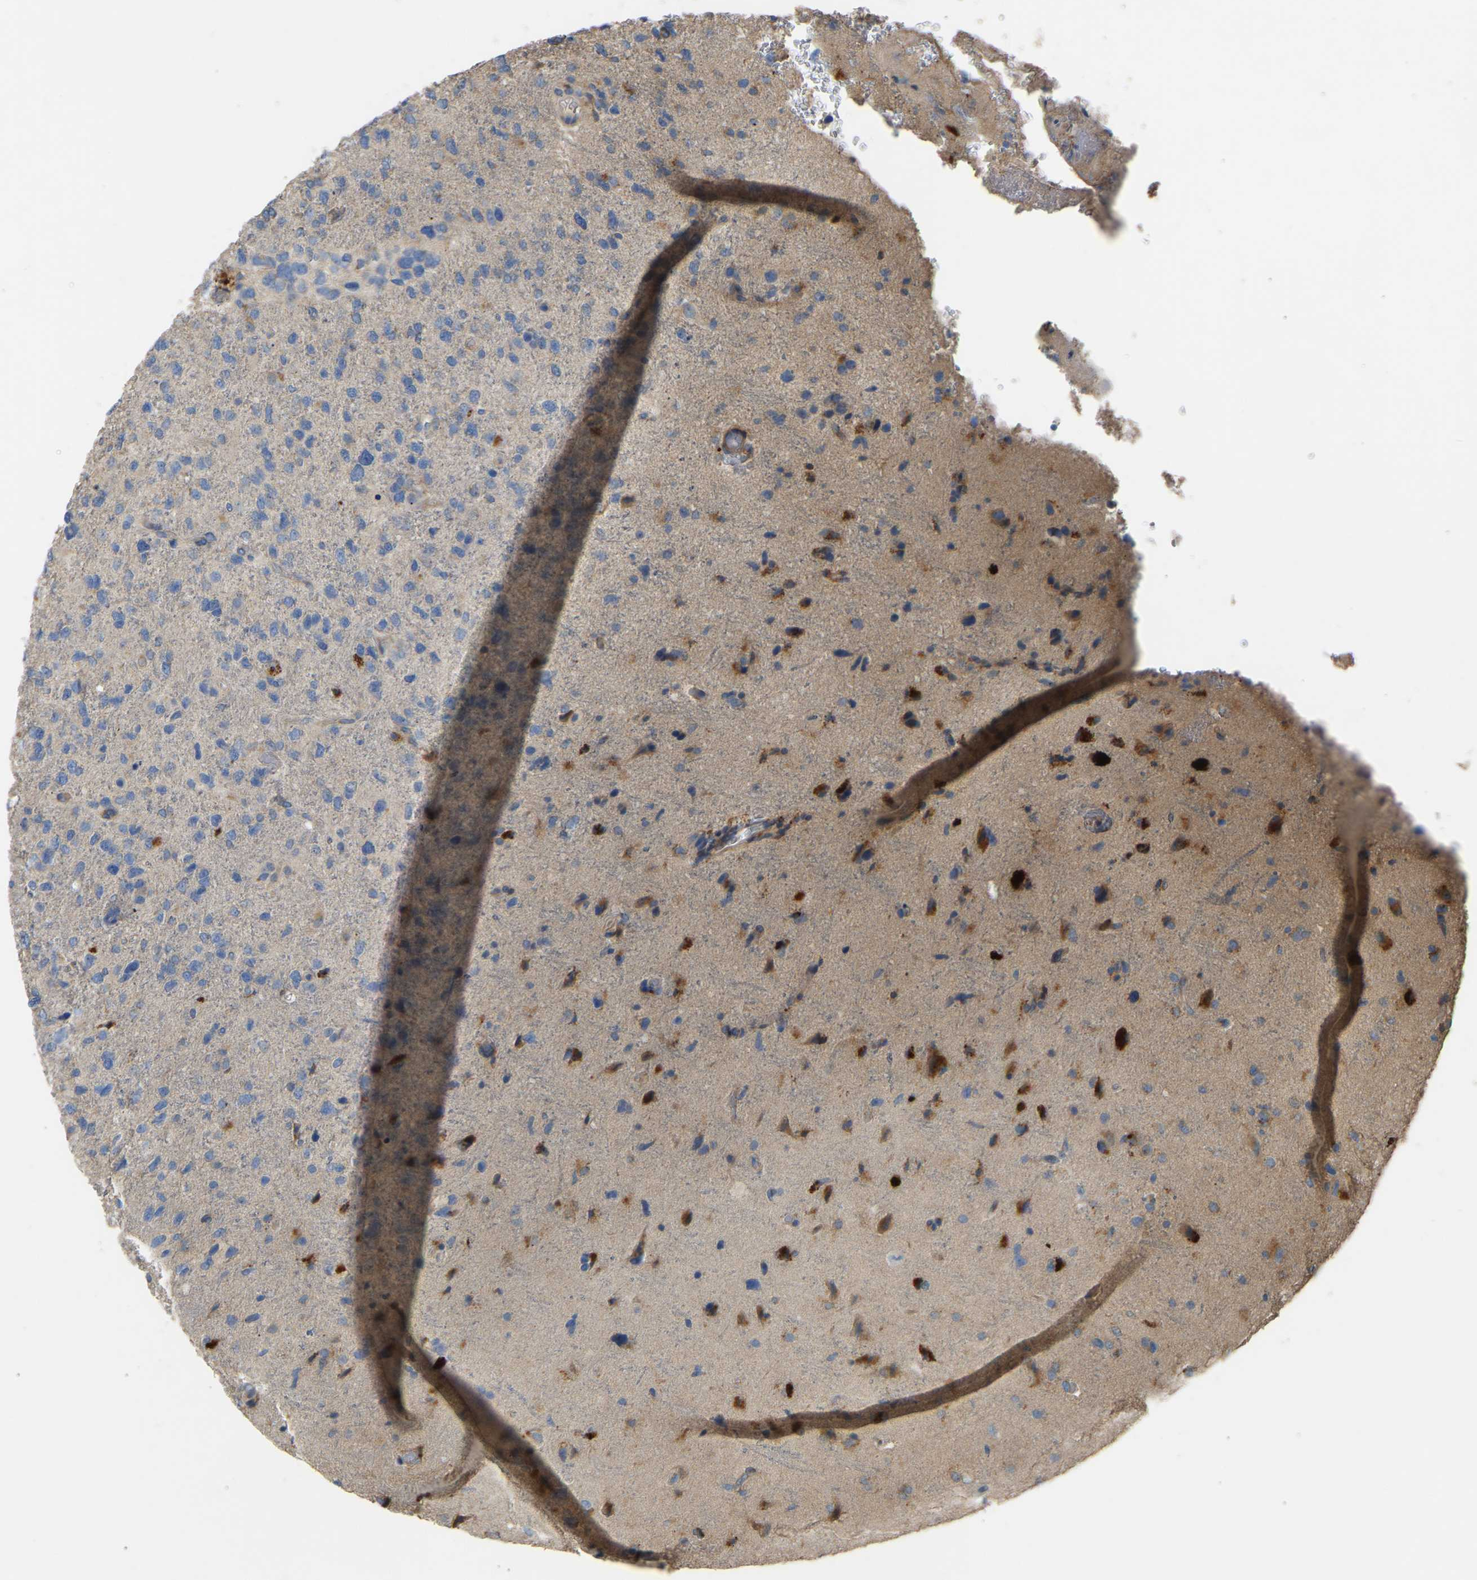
{"staining": {"intensity": "negative", "quantity": "none", "location": "none"}, "tissue": "glioma", "cell_type": "Tumor cells", "image_type": "cancer", "snomed": [{"axis": "morphology", "description": "Glioma, malignant, High grade"}, {"axis": "topography", "description": "Brain"}], "caption": "Immunohistochemical staining of human glioma reveals no significant positivity in tumor cells.", "gene": "RGP1", "patient": {"sex": "female", "age": 58}}